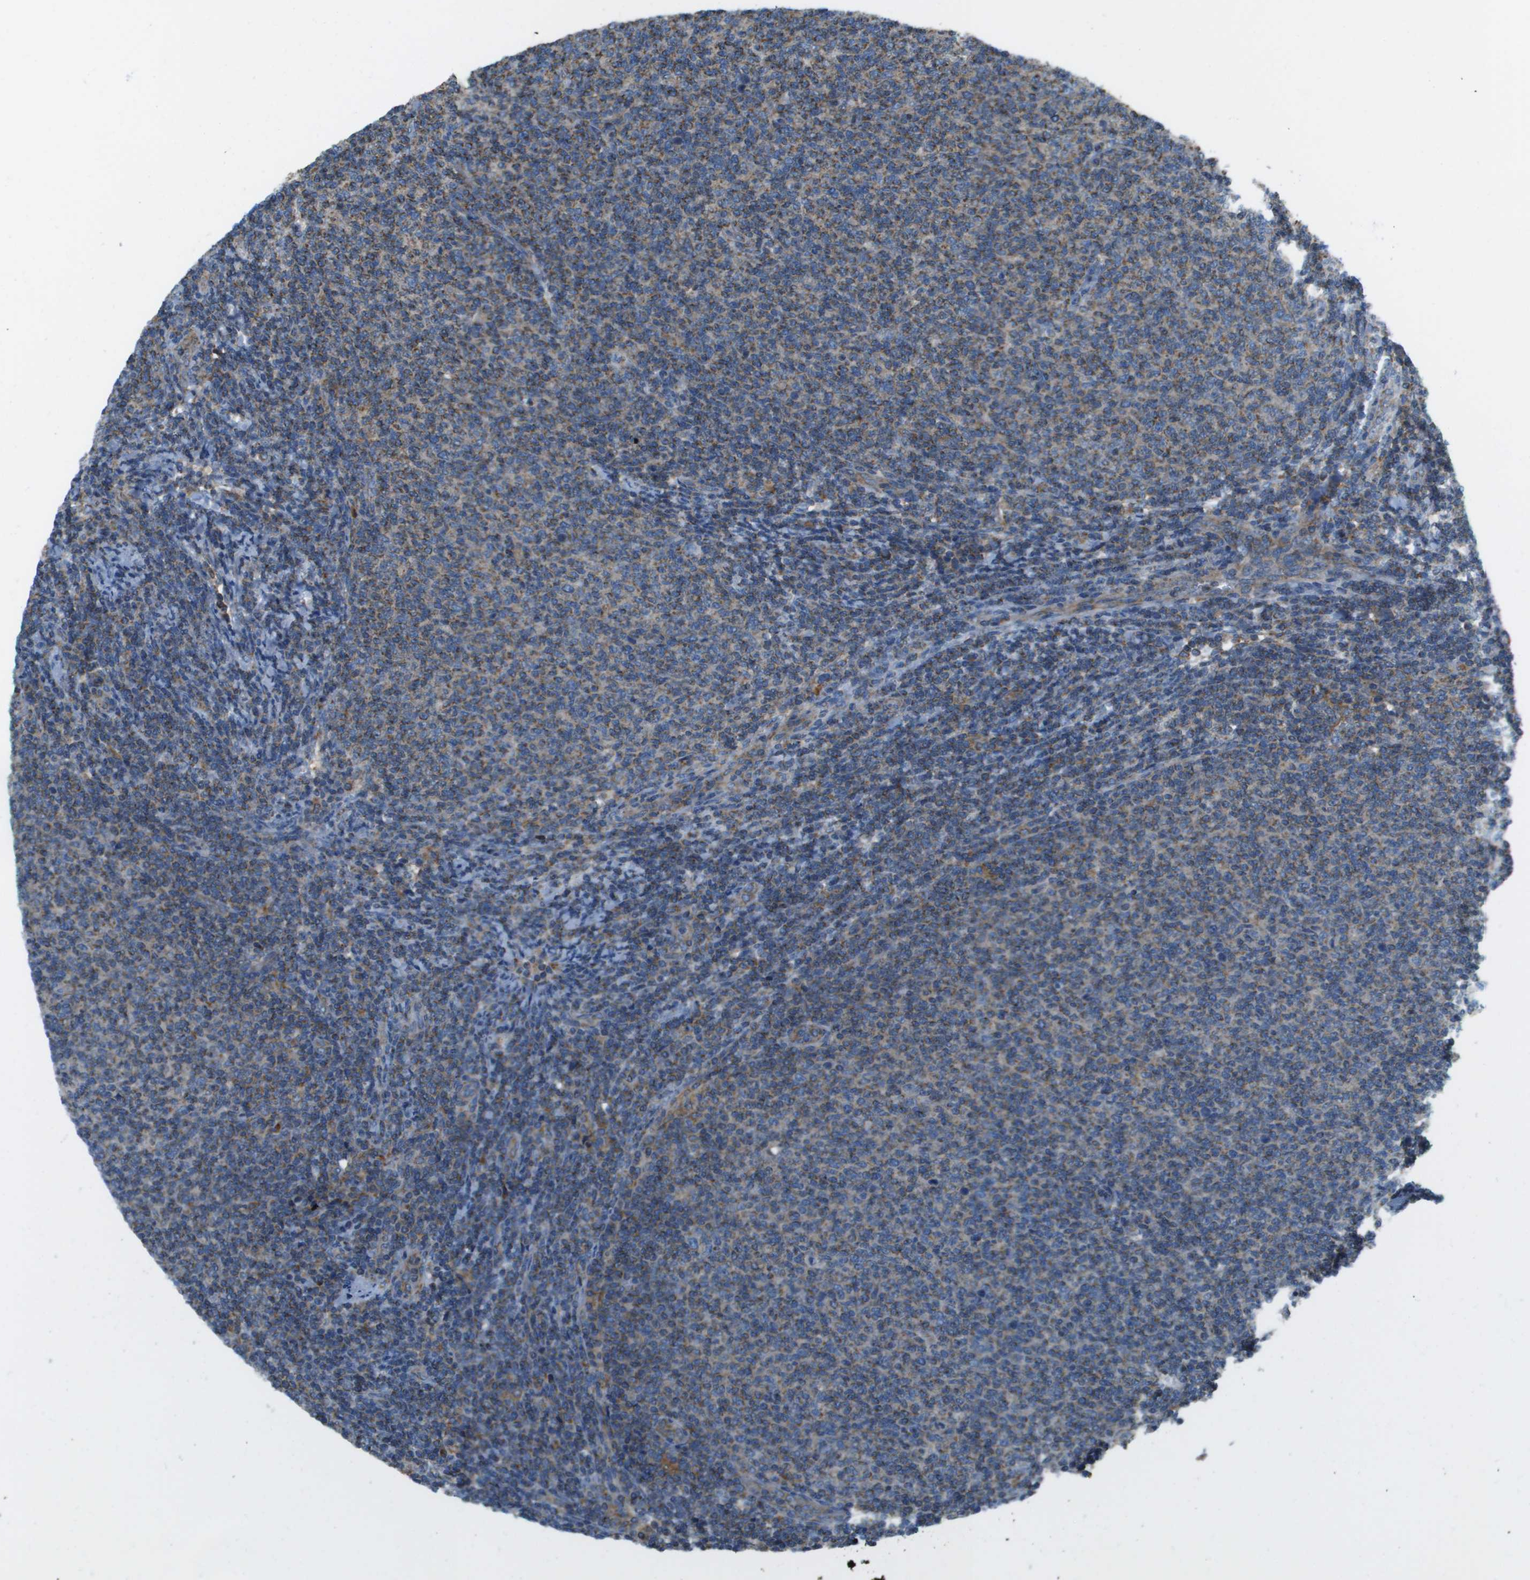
{"staining": {"intensity": "moderate", "quantity": ">75%", "location": "cytoplasmic/membranous"}, "tissue": "lymphoma", "cell_type": "Tumor cells", "image_type": "cancer", "snomed": [{"axis": "morphology", "description": "Malignant lymphoma, non-Hodgkin's type, Low grade"}, {"axis": "topography", "description": "Lymph node"}], "caption": "Approximately >75% of tumor cells in lymphoma reveal moderate cytoplasmic/membranous protein expression as visualized by brown immunohistochemical staining.", "gene": "TAOK3", "patient": {"sex": "male", "age": 66}}